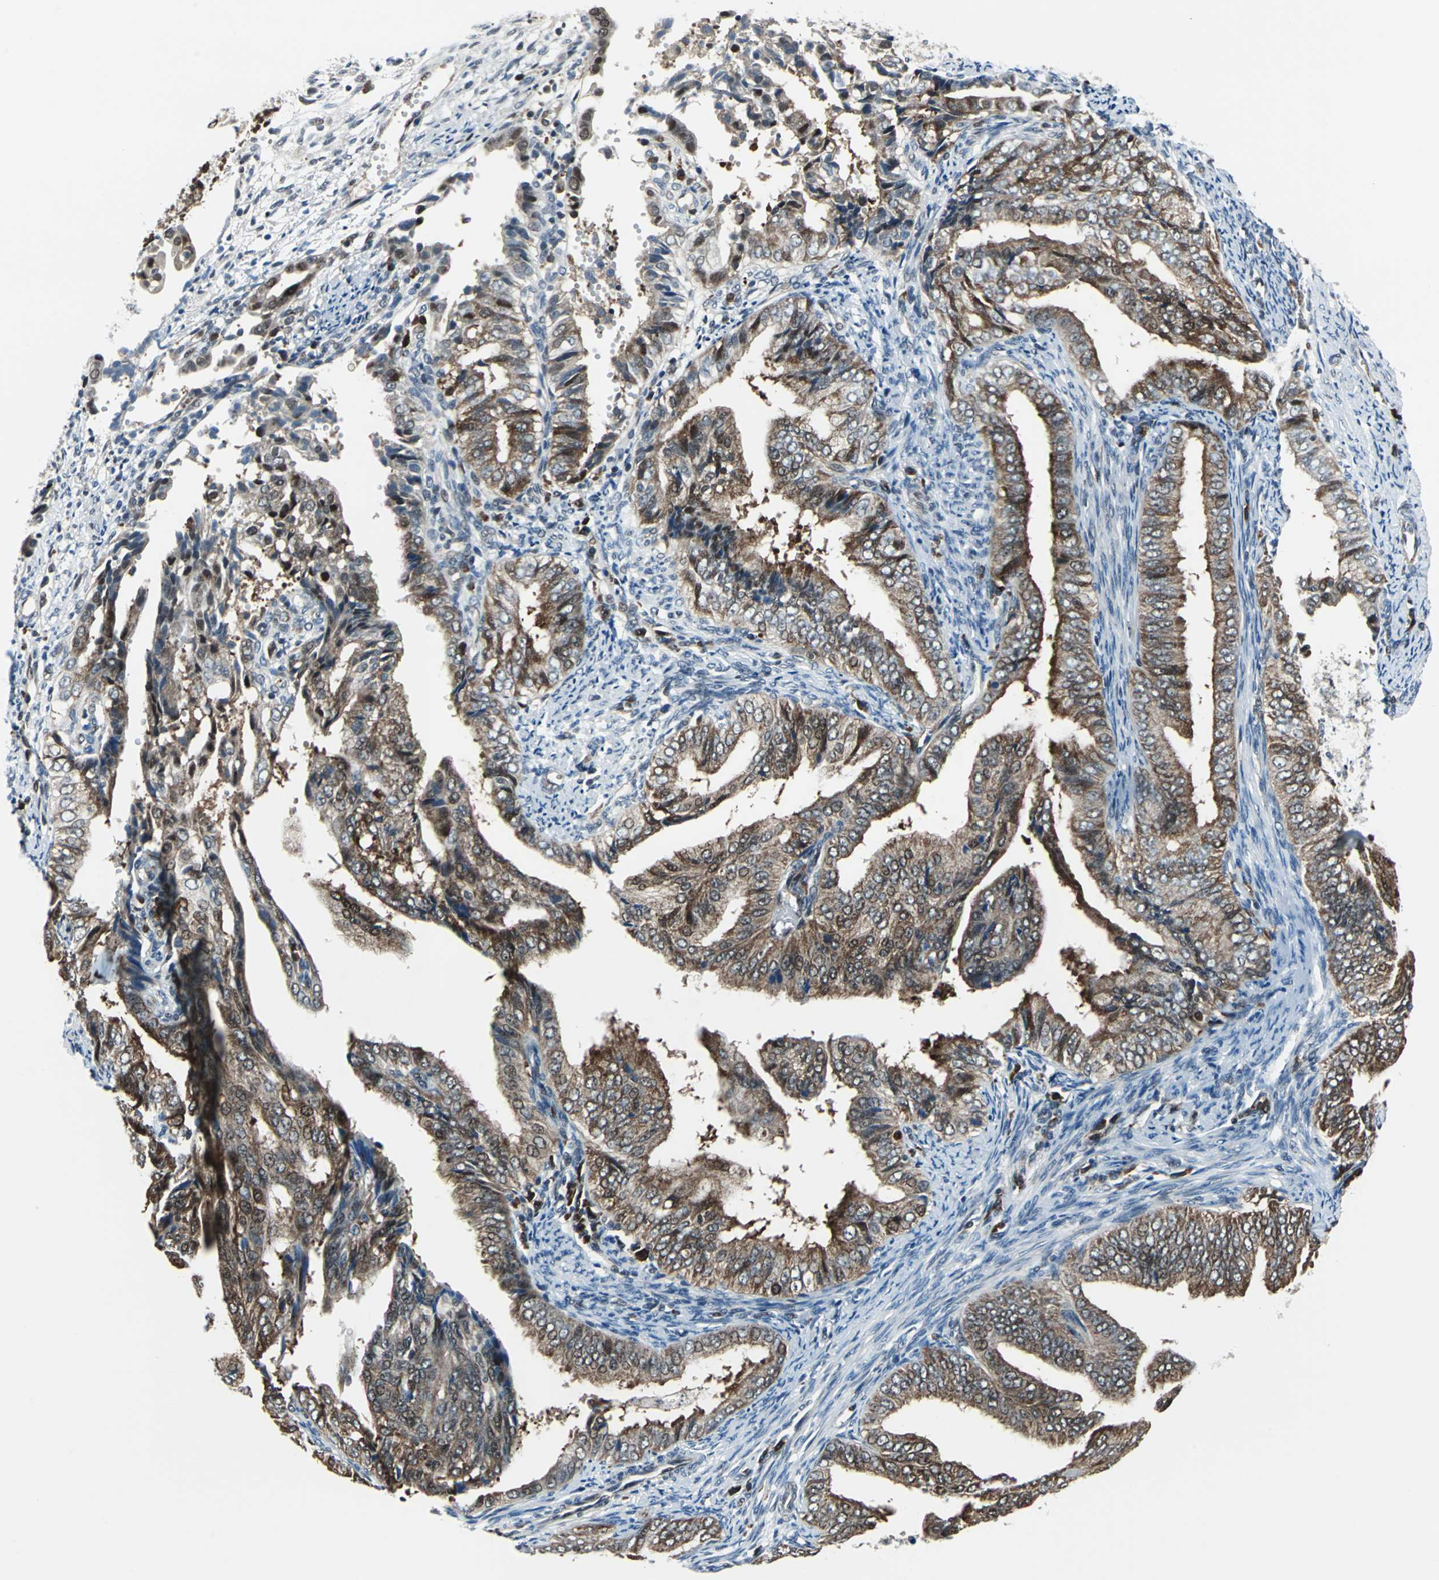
{"staining": {"intensity": "strong", "quantity": ">75%", "location": "cytoplasmic/membranous"}, "tissue": "endometrial cancer", "cell_type": "Tumor cells", "image_type": "cancer", "snomed": [{"axis": "morphology", "description": "Adenocarcinoma, NOS"}, {"axis": "topography", "description": "Endometrium"}], "caption": "Protein staining demonstrates strong cytoplasmic/membranous expression in about >75% of tumor cells in adenocarcinoma (endometrial).", "gene": "POLR3K", "patient": {"sex": "female", "age": 58}}